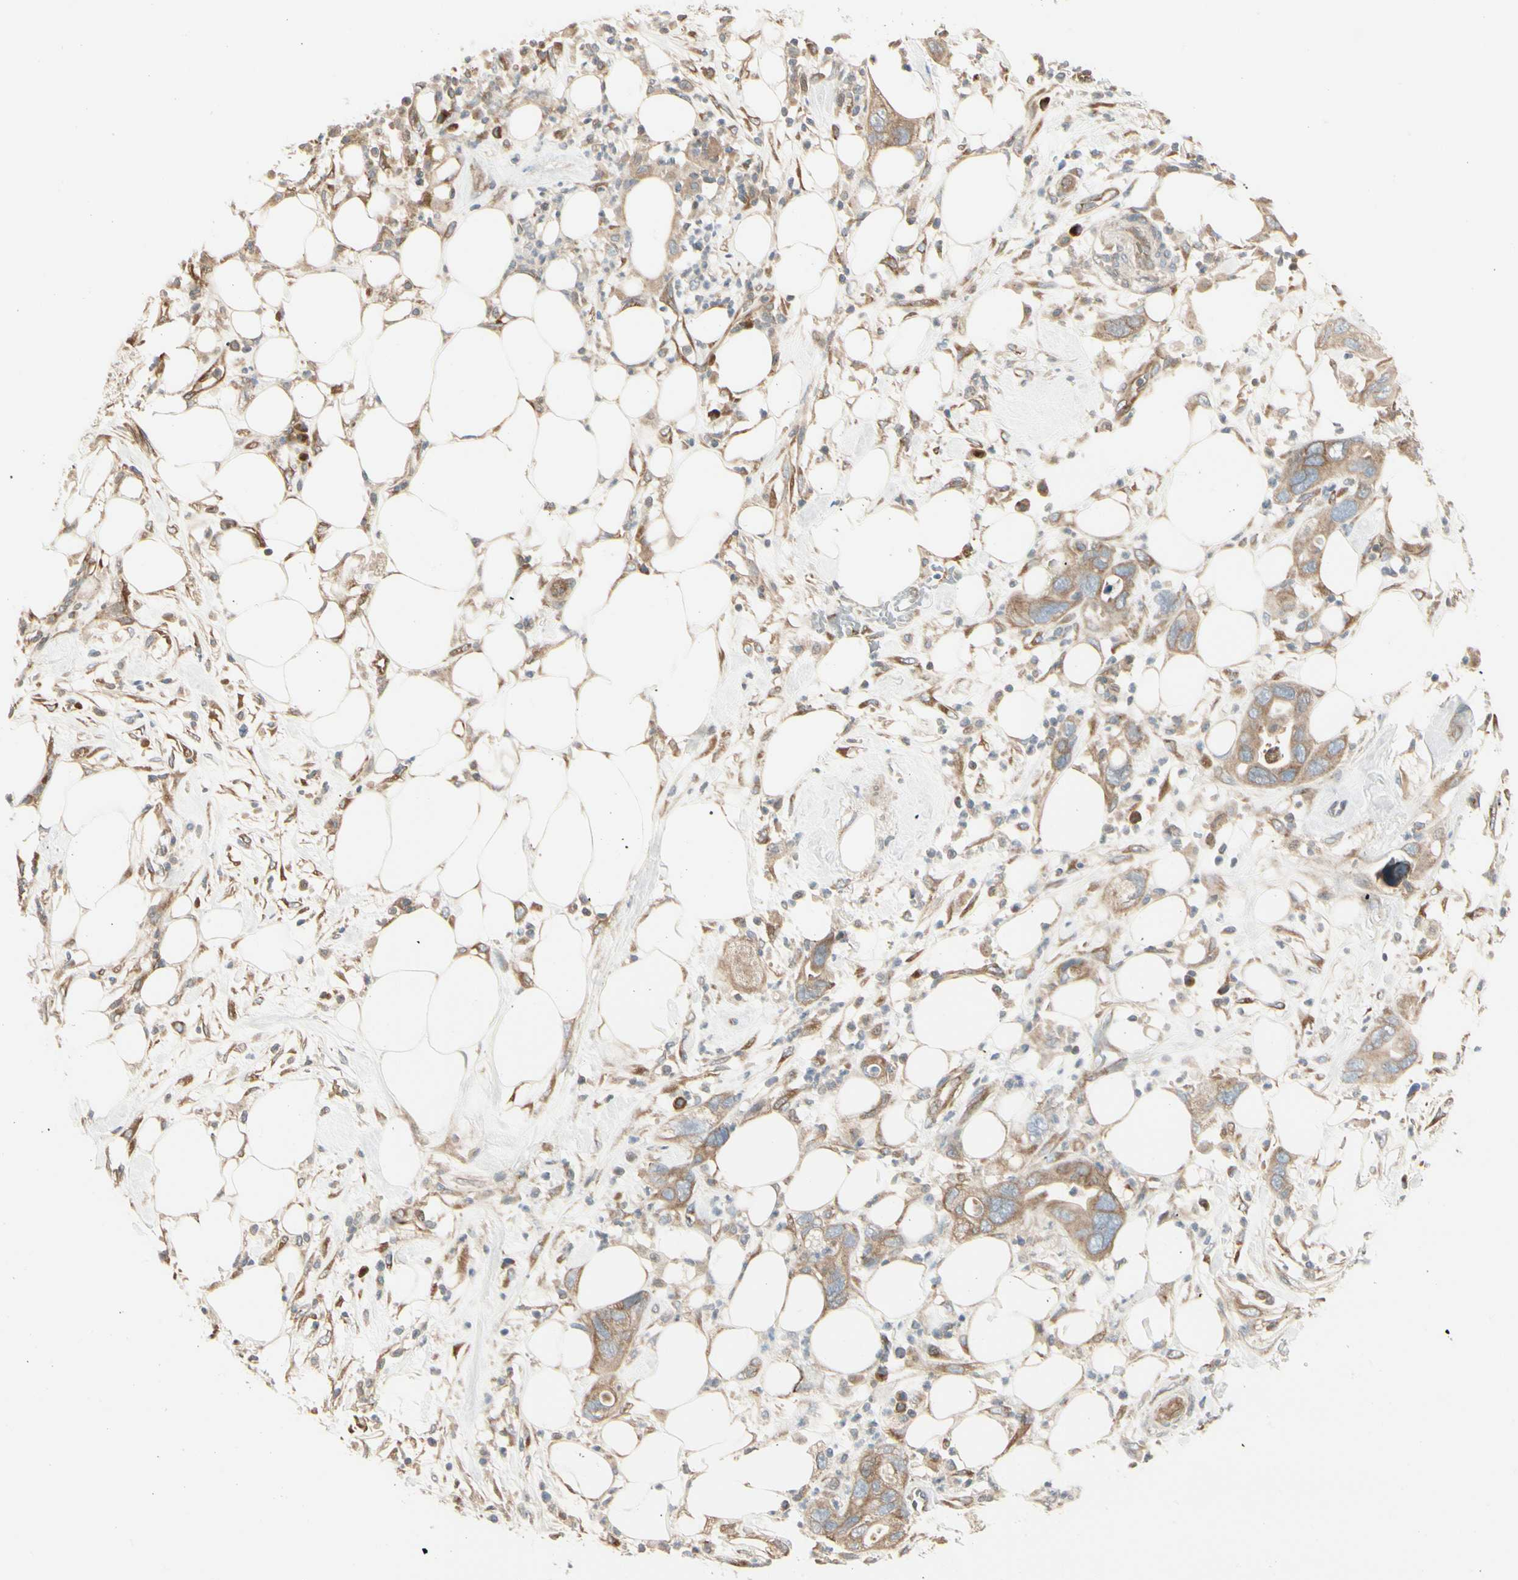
{"staining": {"intensity": "moderate", "quantity": ">75%", "location": "cytoplasmic/membranous"}, "tissue": "pancreatic cancer", "cell_type": "Tumor cells", "image_type": "cancer", "snomed": [{"axis": "morphology", "description": "Adenocarcinoma, NOS"}, {"axis": "topography", "description": "Pancreas"}], "caption": "Immunohistochemical staining of human adenocarcinoma (pancreatic) demonstrates moderate cytoplasmic/membranous protein staining in about >75% of tumor cells.", "gene": "NUCB2", "patient": {"sex": "female", "age": 71}}